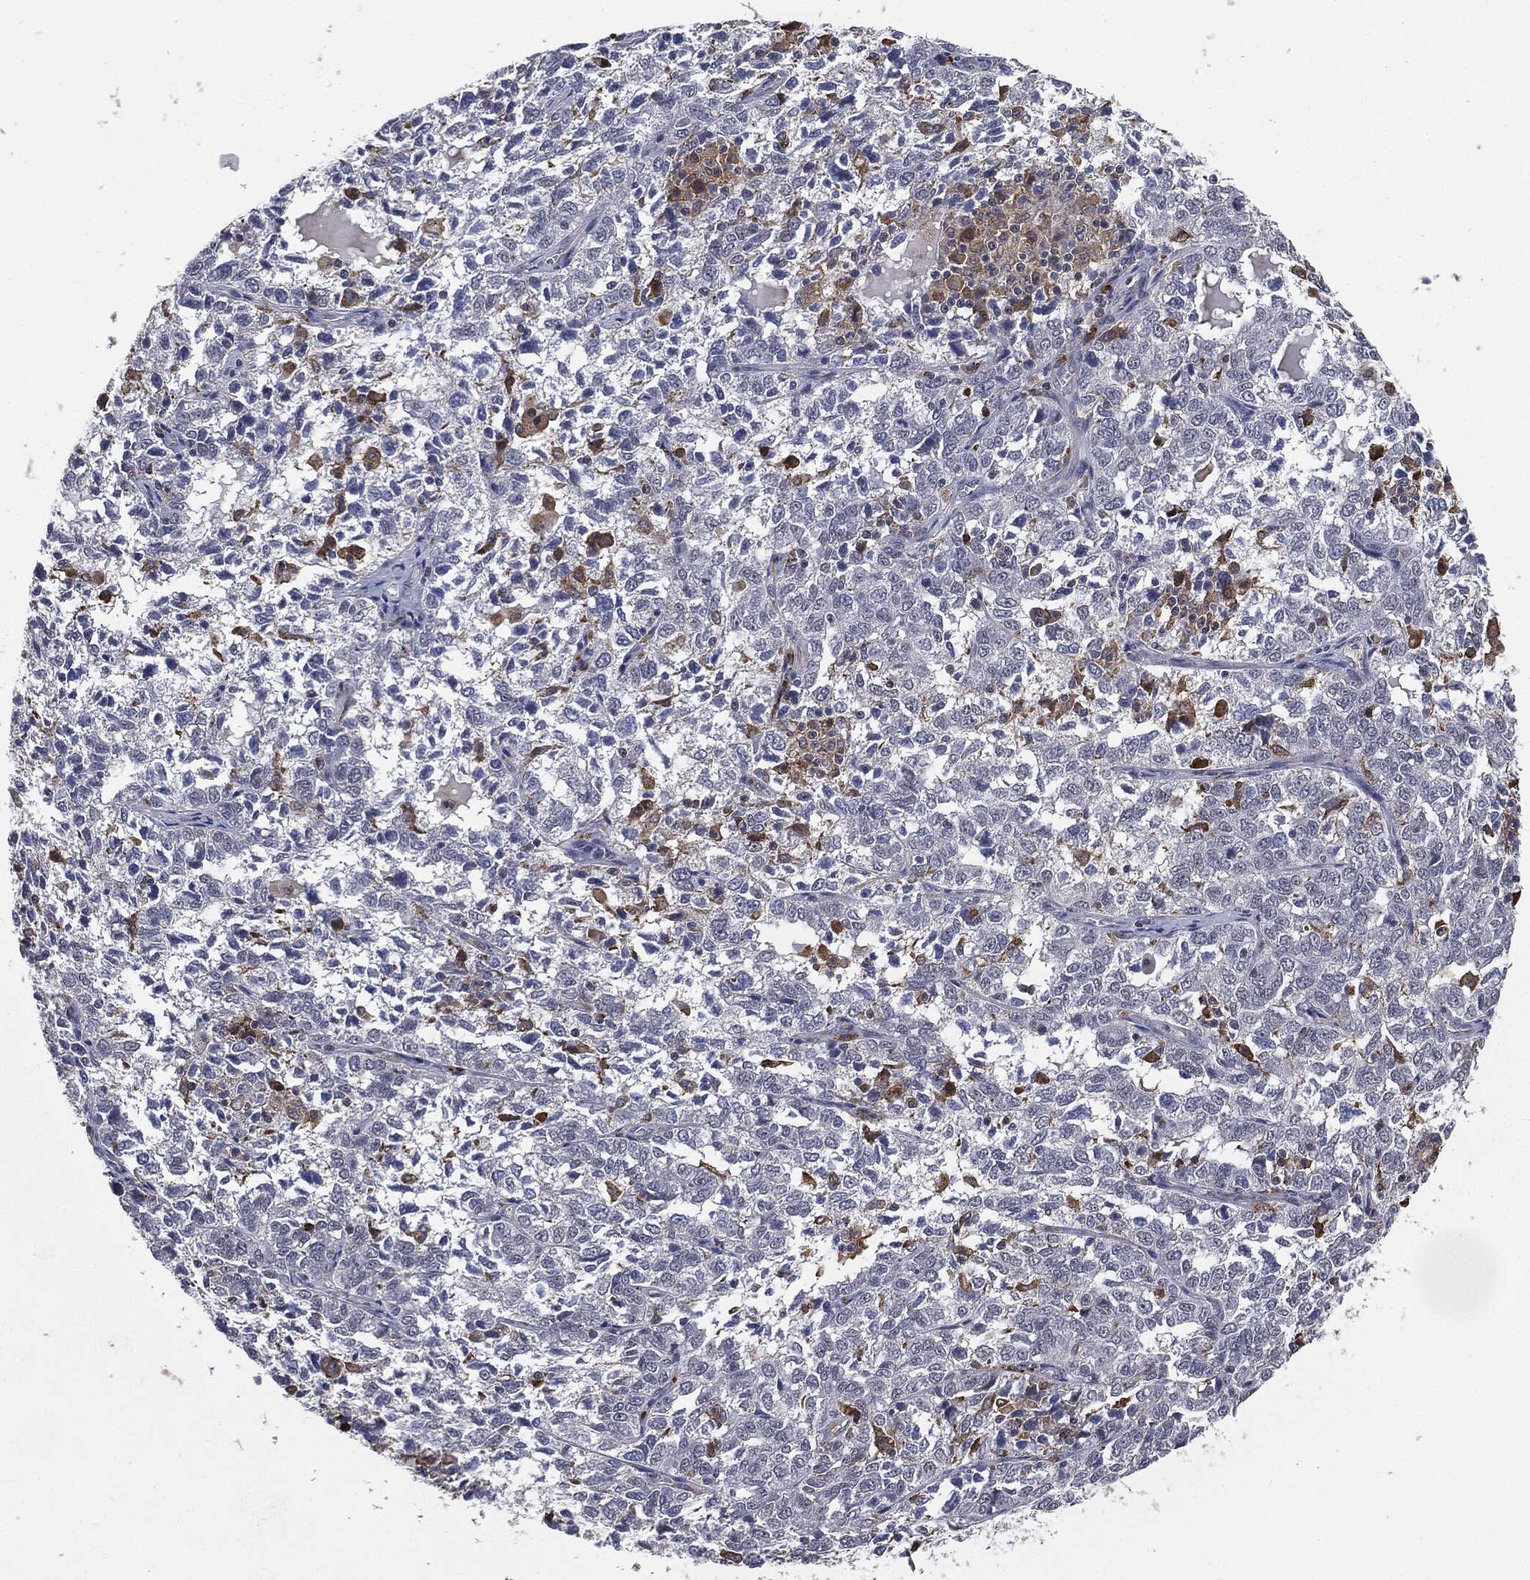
{"staining": {"intensity": "negative", "quantity": "none", "location": "none"}, "tissue": "ovarian cancer", "cell_type": "Tumor cells", "image_type": "cancer", "snomed": [{"axis": "morphology", "description": "Cystadenocarcinoma, serous, NOS"}, {"axis": "topography", "description": "Ovary"}], "caption": "The image reveals no staining of tumor cells in serous cystadenocarcinoma (ovarian).", "gene": "TRMT1L", "patient": {"sex": "female", "age": 71}}